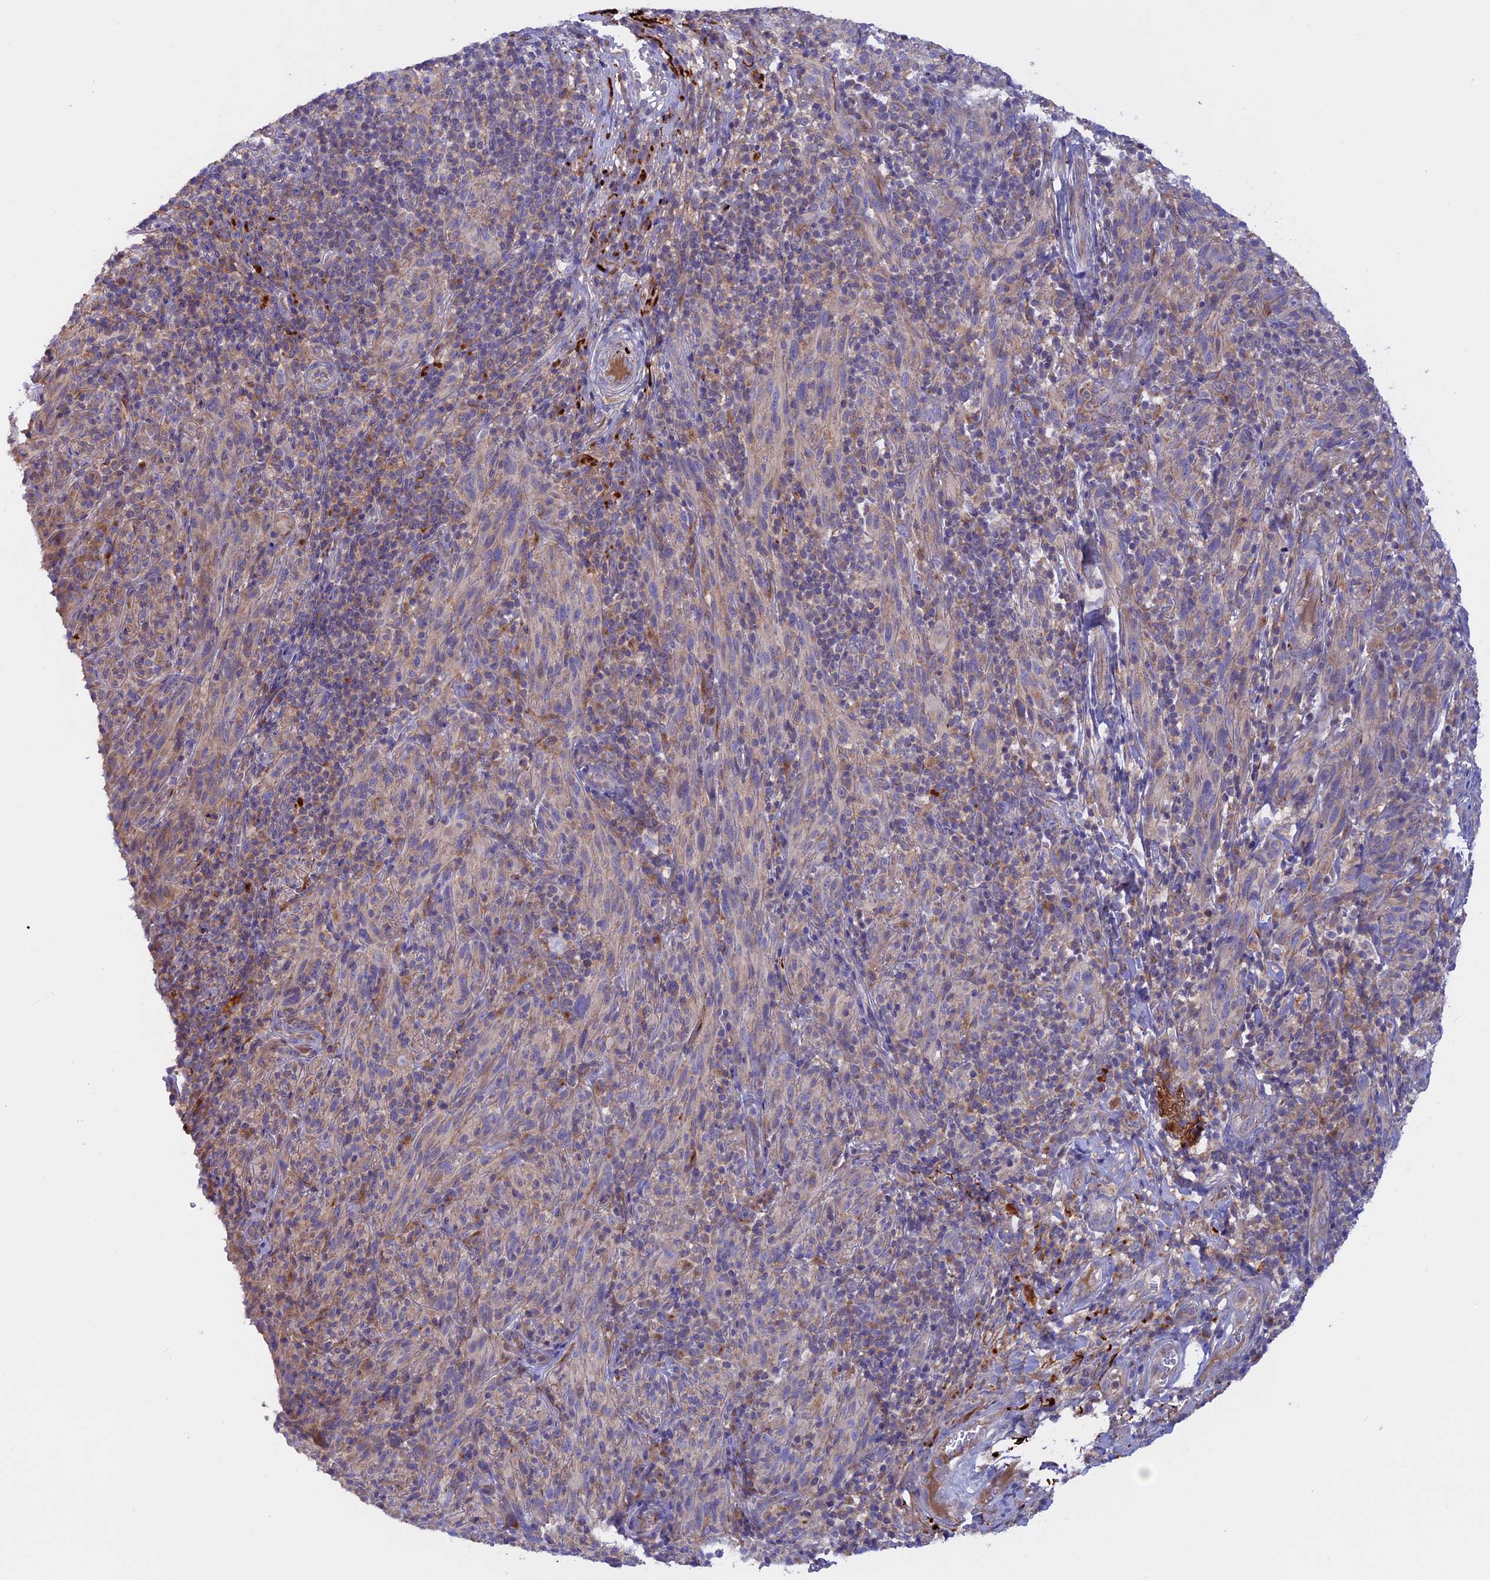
{"staining": {"intensity": "negative", "quantity": "none", "location": "none"}, "tissue": "melanoma", "cell_type": "Tumor cells", "image_type": "cancer", "snomed": [{"axis": "morphology", "description": "Malignant melanoma, NOS"}, {"axis": "topography", "description": "Skin of head"}], "caption": "DAB (3,3'-diaminobenzidine) immunohistochemical staining of human malignant melanoma reveals no significant staining in tumor cells.", "gene": "PTPN9", "patient": {"sex": "male", "age": 96}}